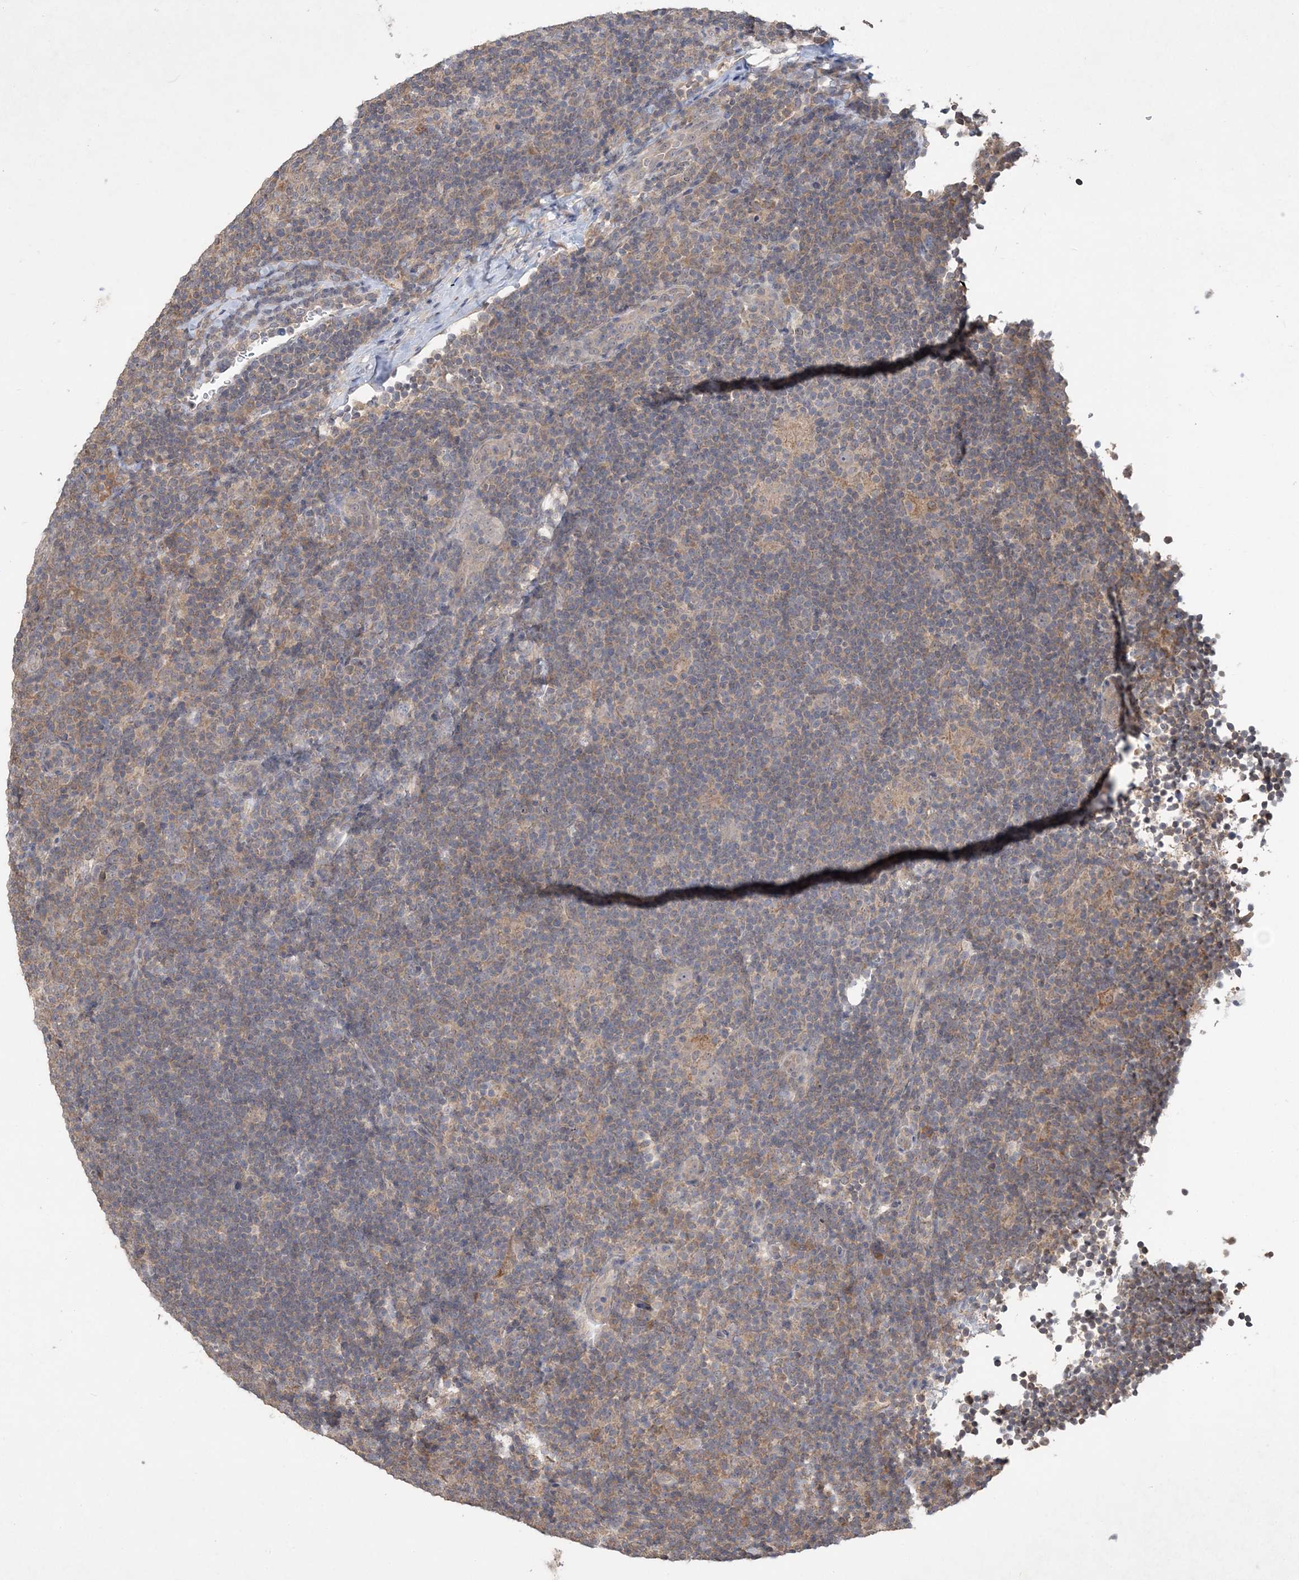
{"staining": {"intensity": "negative", "quantity": "none", "location": "none"}, "tissue": "lymphoma", "cell_type": "Tumor cells", "image_type": "cancer", "snomed": [{"axis": "morphology", "description": "Hodgkin's disease, NOS"}, {"axis": "topography", "description": "Lymph node"}], "caption": "A high-resolution photomicrograph shows IHC staining of Hodgkin's disease, which displays no significant positivity in tumor cells. The staining was performed using DAB to visualize the protein expression in brown, while the nuclei were stained in blue with hematoxylin (Magnification: 20x).", "gene": "AKR7A2", "patient": {"sex": "female", "age": 57}}